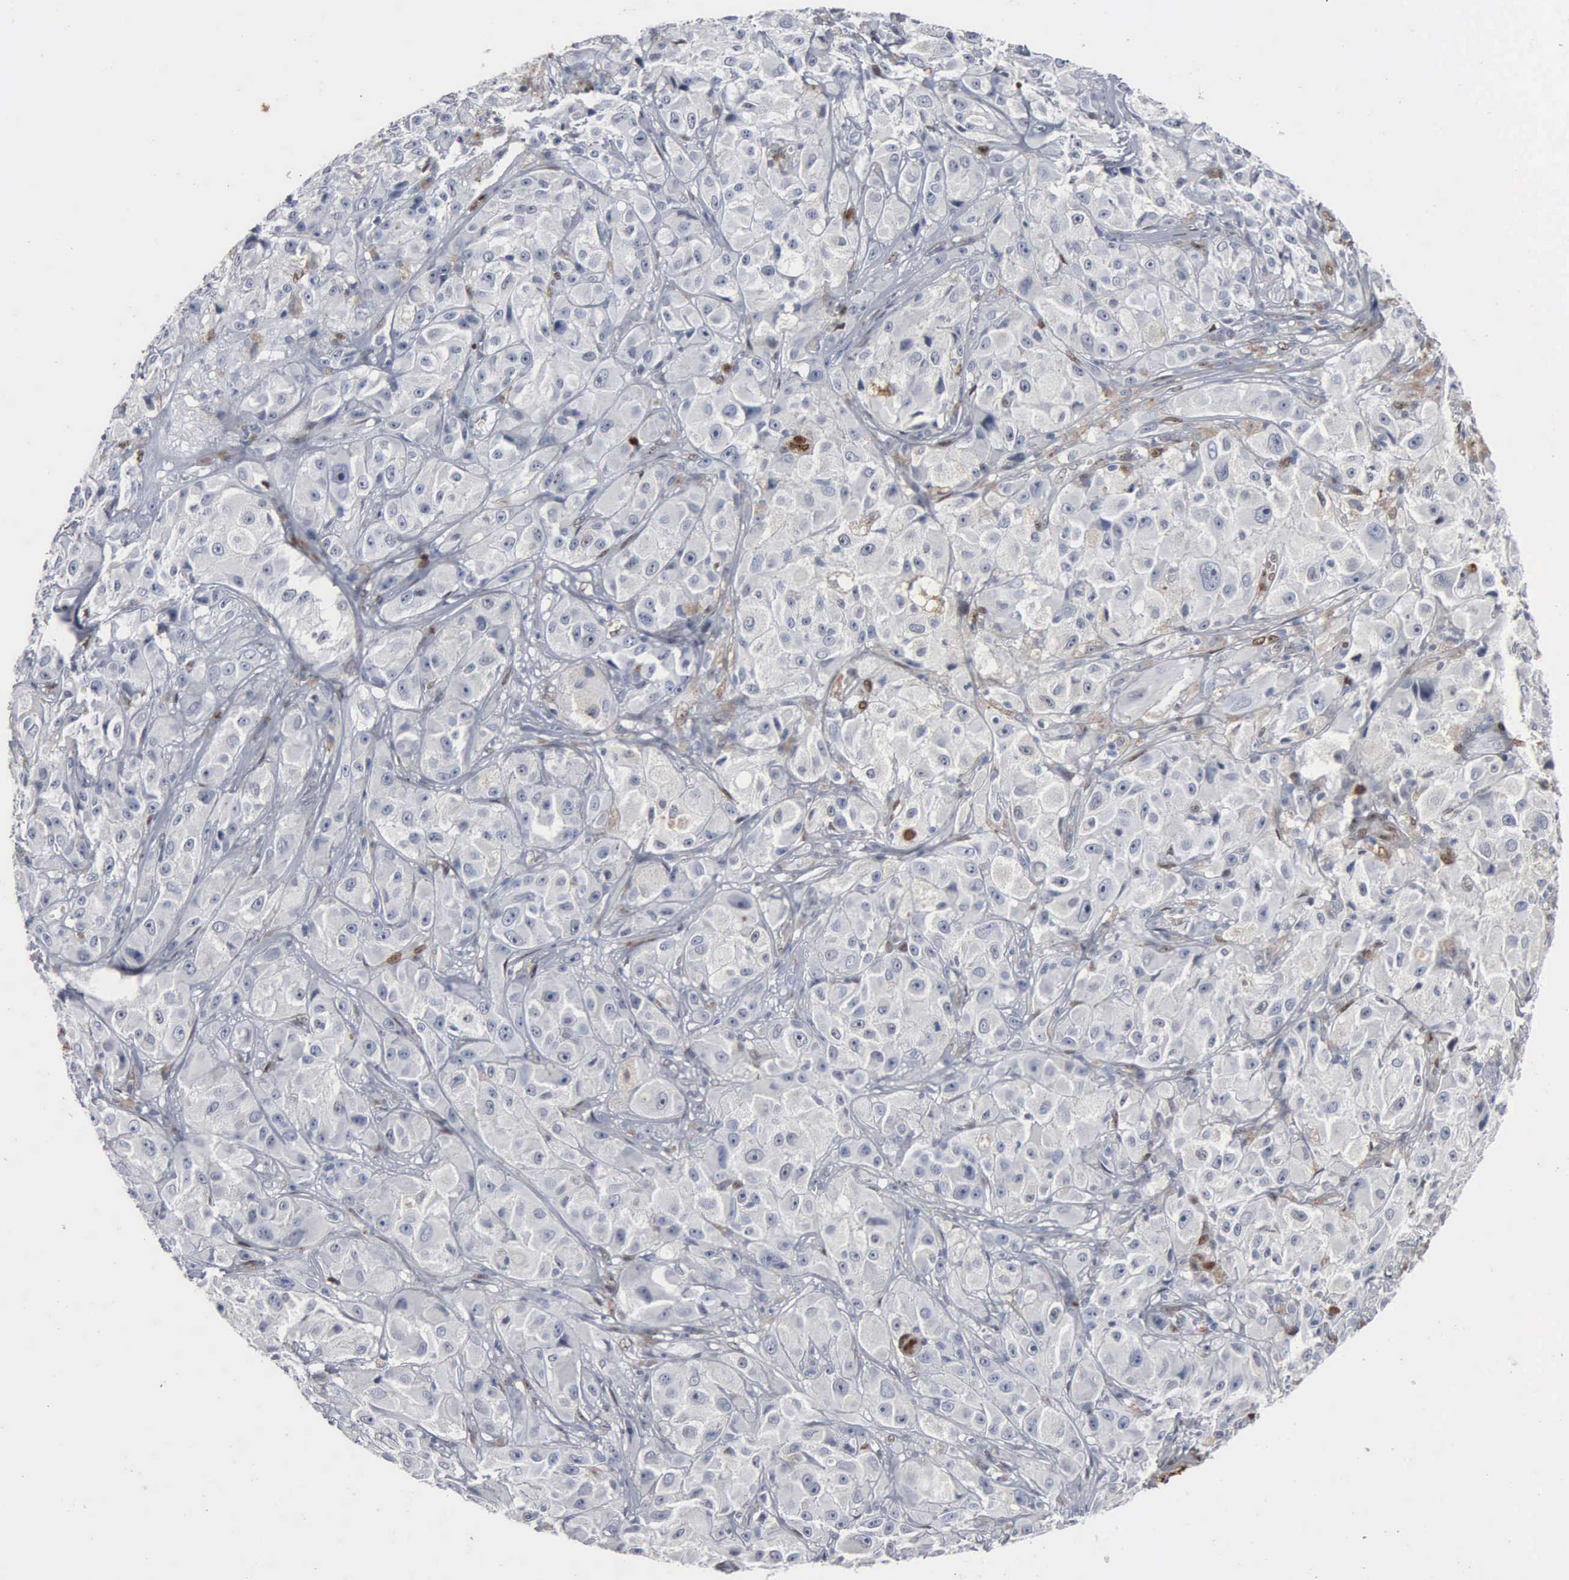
{"staining": {"intensity": "negative", "quantity": "none", "location": "none"}, "tissue": "melanoma", "cell_type": "Tumor cells", "image_type": "cancer", "snomed": [{"axis": "morphology", "description": "Malignant melanoma, NOS"}, {"axis": "topography", "description": "Skin"}], "caption": "Immunohistochemistry (IHC) histopathology image of human malignant melanoma stained for a protein (brown), which exhibits no staining in tumor cells. The staining is performed using DAB (3,3'-diaminobenzidine) brown chromogen with nuclei counter-stained in using hematoxylin.", "gene": "FGF2", "patient": {"sex": "male", "age": 56}}